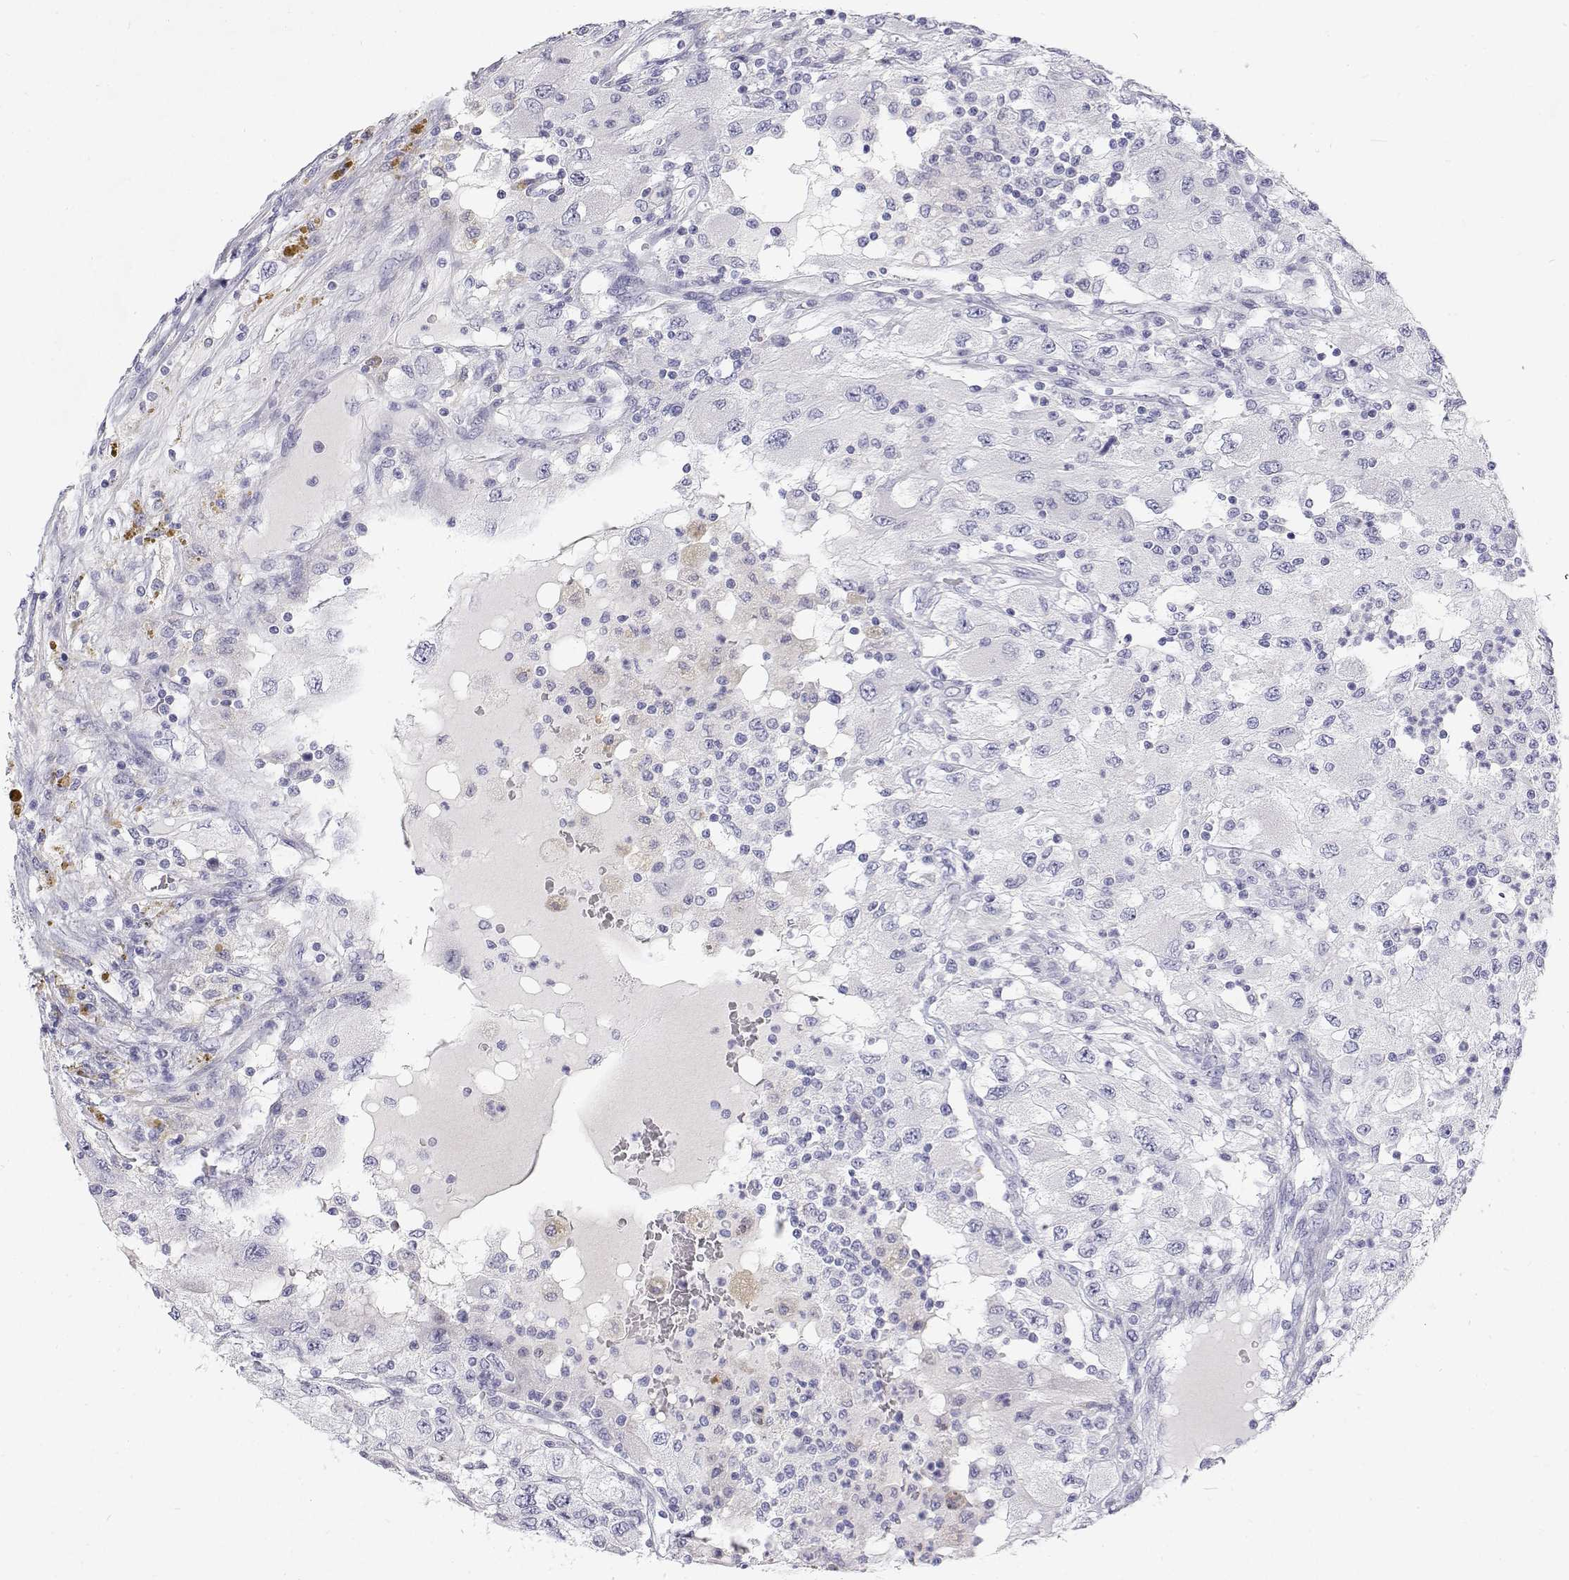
{"staining": {"intensity": "negative", "quantity": "none", "location": "none"}, "tissue": "renal cancer", "cell_type": "Tumor cells", "image_type": "cancer", "snomed": [{"axis": "morphology", "description": "Adenocarcinoma, NOS"}, {"axis": "topography", "description": "Kidney"}], "caption": "Immunohistochemical staining of renal cancer (adenocarcinoma) exhibits no significant staining in tumor cells. (Brightfield microscopy of DAB IHC at high magnification).", "gene": "NCR2", "patient": {"sex": "female", "age": 67}}